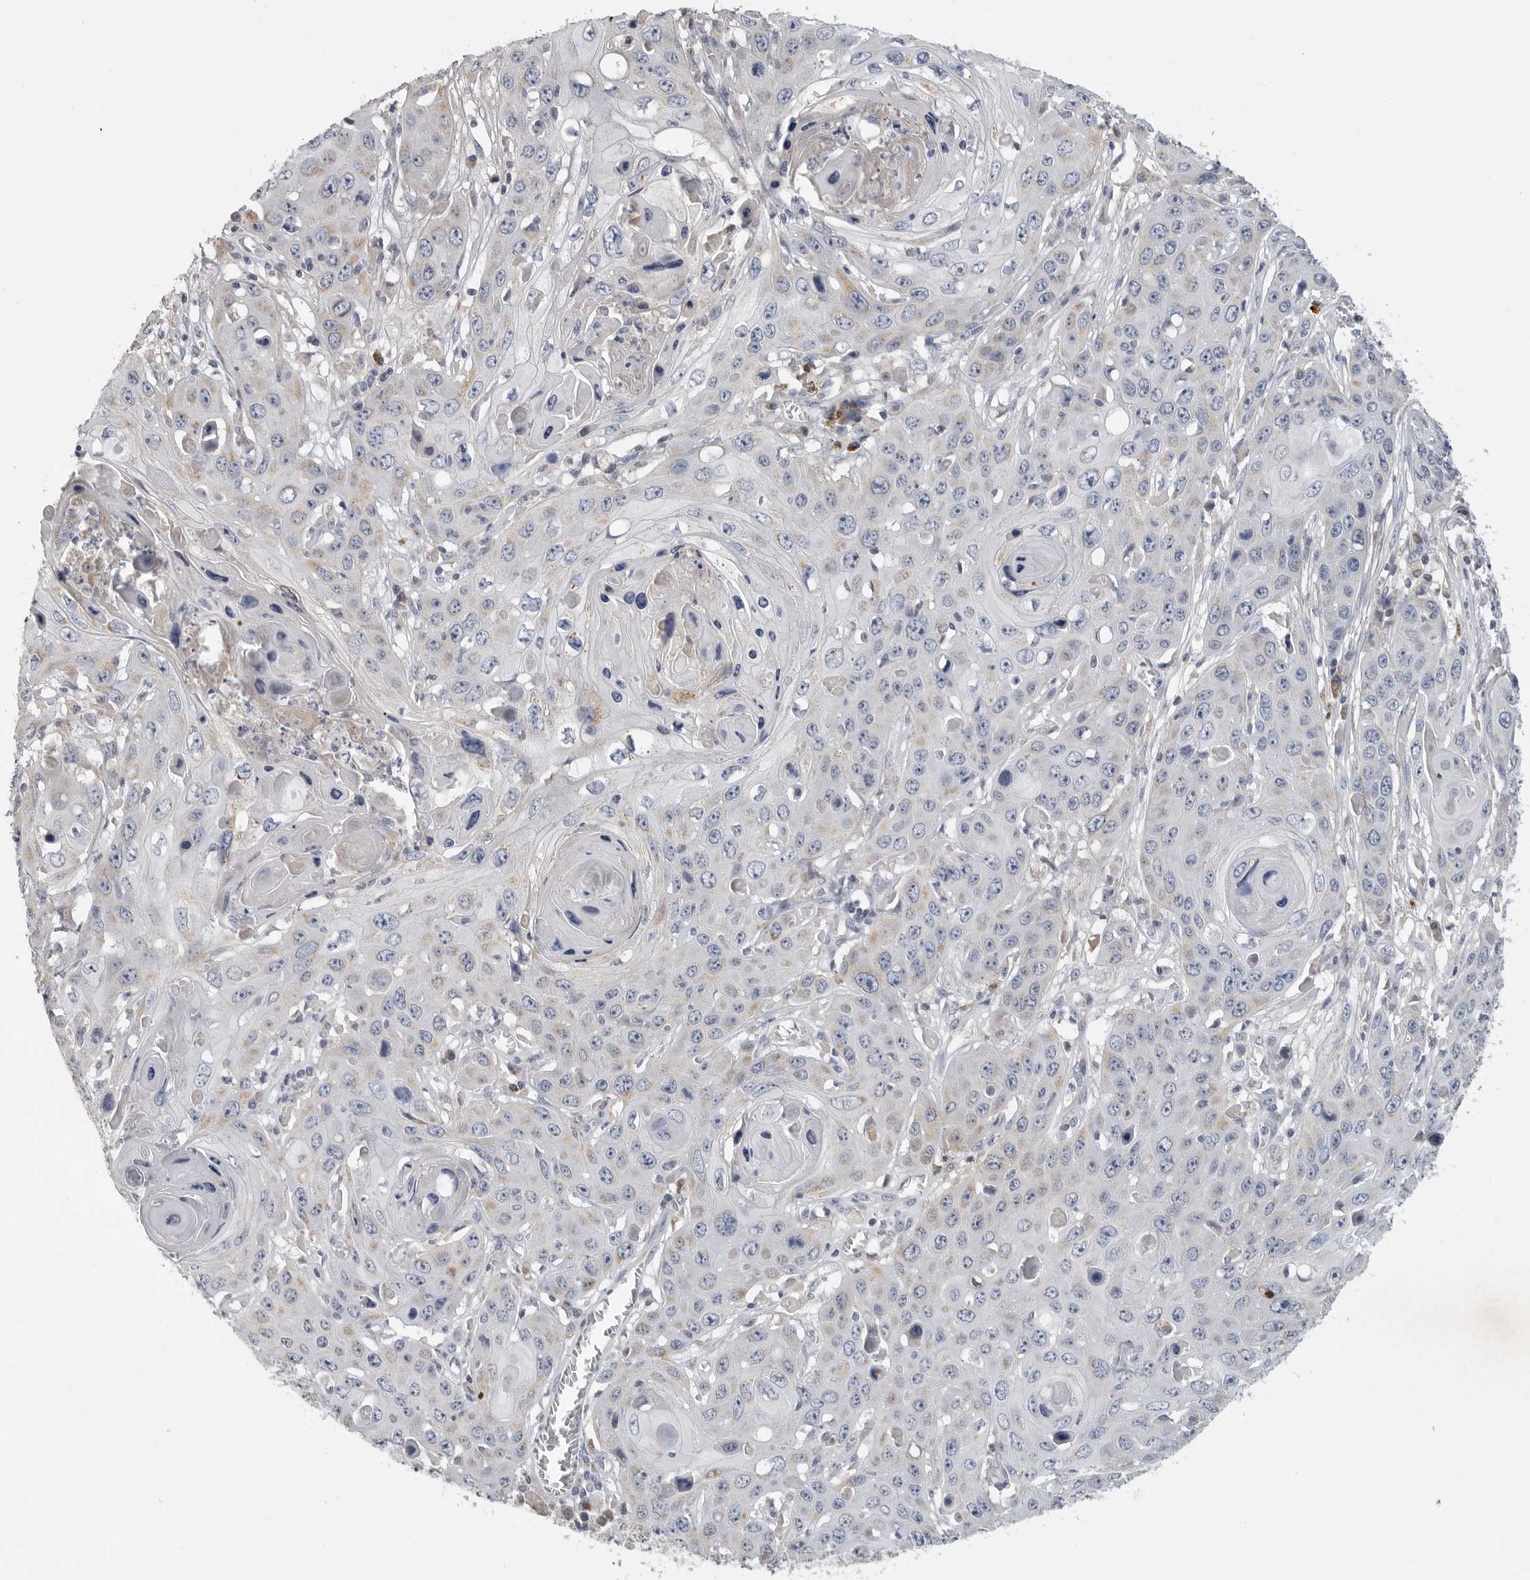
{"staining": {"intensity": "weak", "quantity": "25%-75%", "location": "cytoplasmic/membranous"}, "tissue": "skin cancer", "cell_type": "Tumor cells", "image_type": "cancer", "snomed": [{"axis": "morphology", "description": "Squamous cell carcinoma, NOS"}, {"axis": "topography", "description": "Skin"}], "caption": "The image exhibits immunohistochemical staining of squamous cell carcinoma (skin). There is weak cytoplasmic/membranous positivity is identified in approximately 25%-75% of tumor cells.", "gene": "SDC3", "patient": {"sex": "male", "age": 55}}